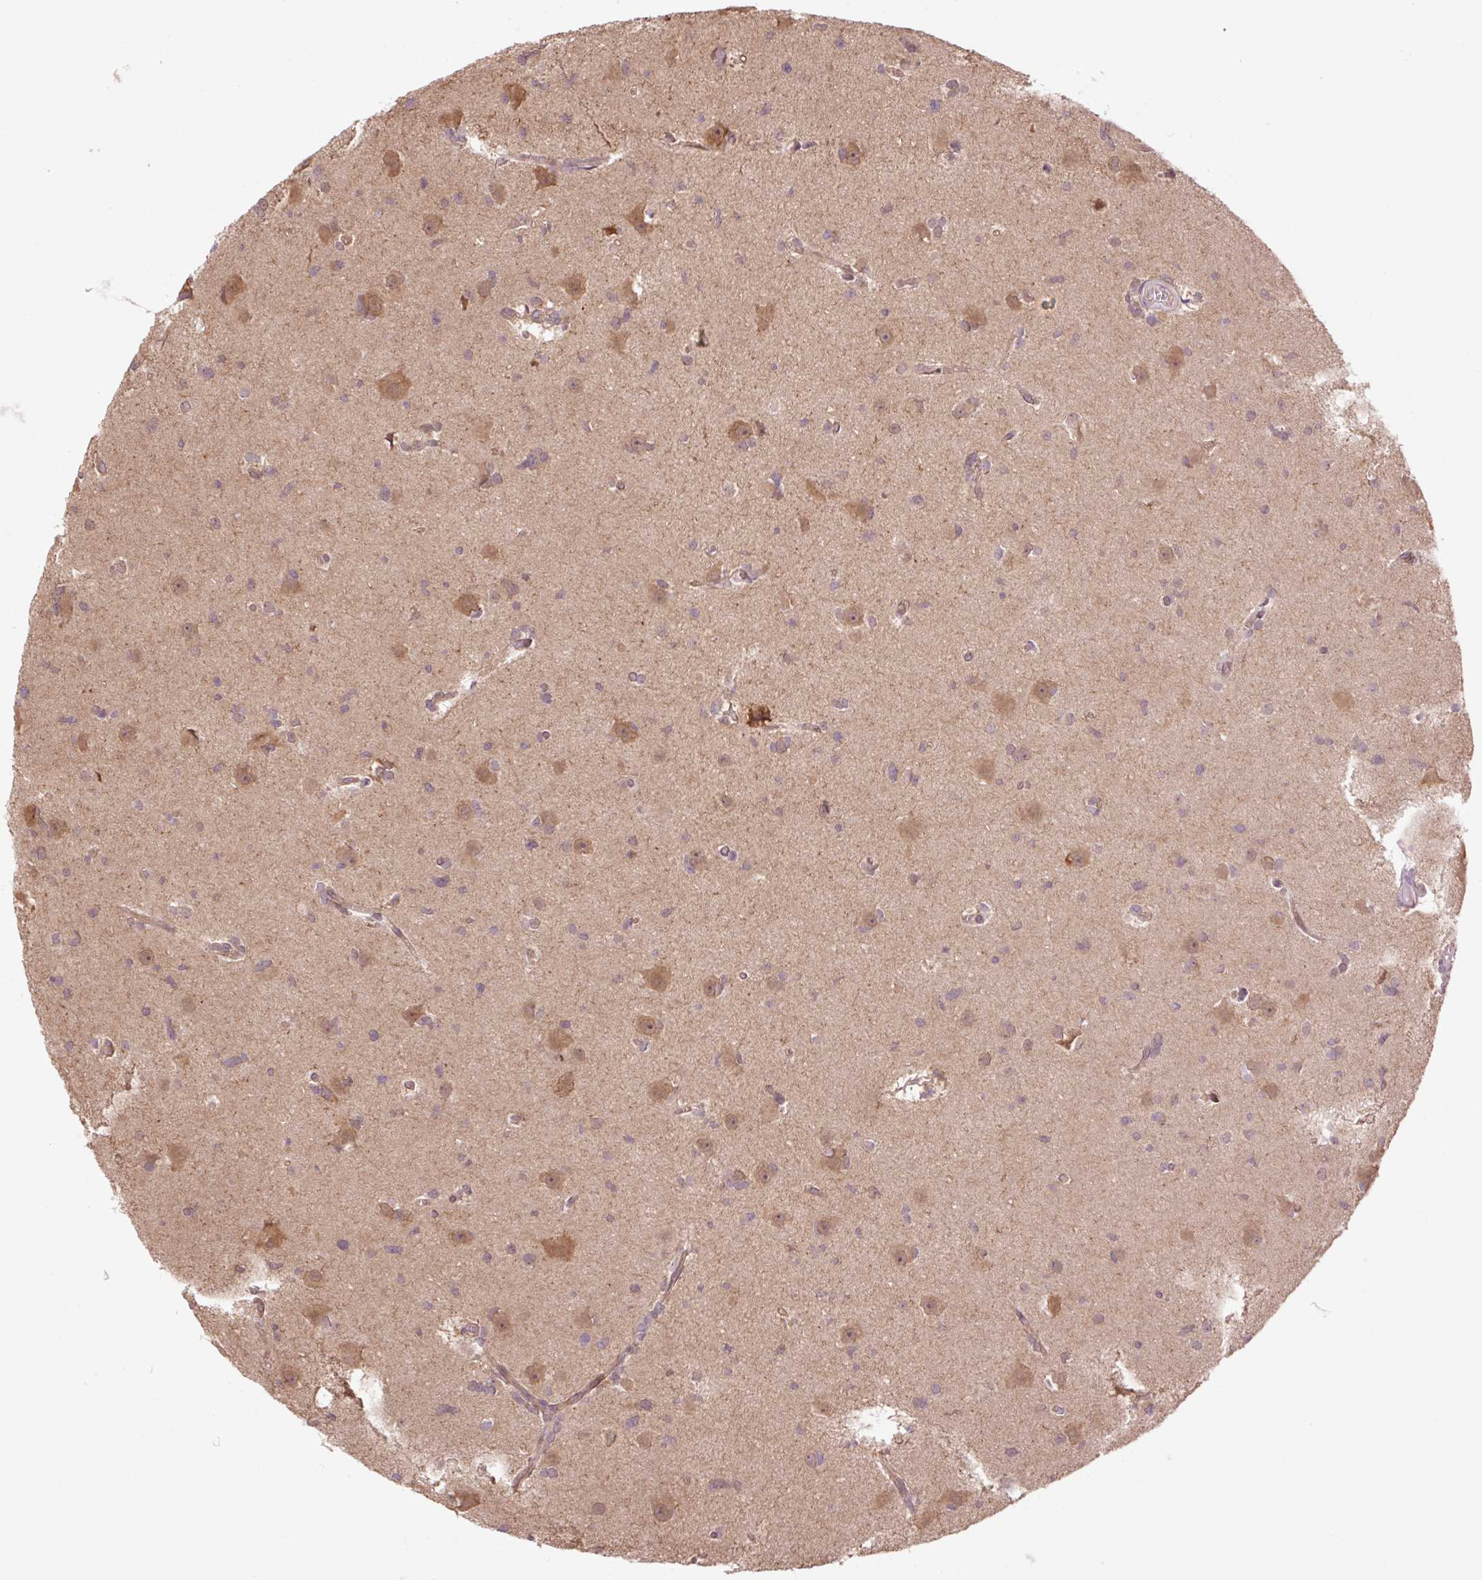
{"staining": {"intensity": "weak", "quantity": "25%-75%", "location": "cytoplasmic/membranous,nuclear"}, "tissue": "glioma", "cell_type": "Tumor cells", "image_type": "cancer", "snomed": [{"axis": "morphology", "description": "Glioma, malignant, High grade"}, {"axis": "topography", "description": "Brain"}], "caption": "A high-resolution micrograph shows IHC staining of malignant glioma (high-grade), which demonstrates weak cytoplasmic/membranous and nuclear staining in approximately 25%-75% of tumor cells.", "gene": "TPT1", "patient": {"sex": "male", "age": 23}}